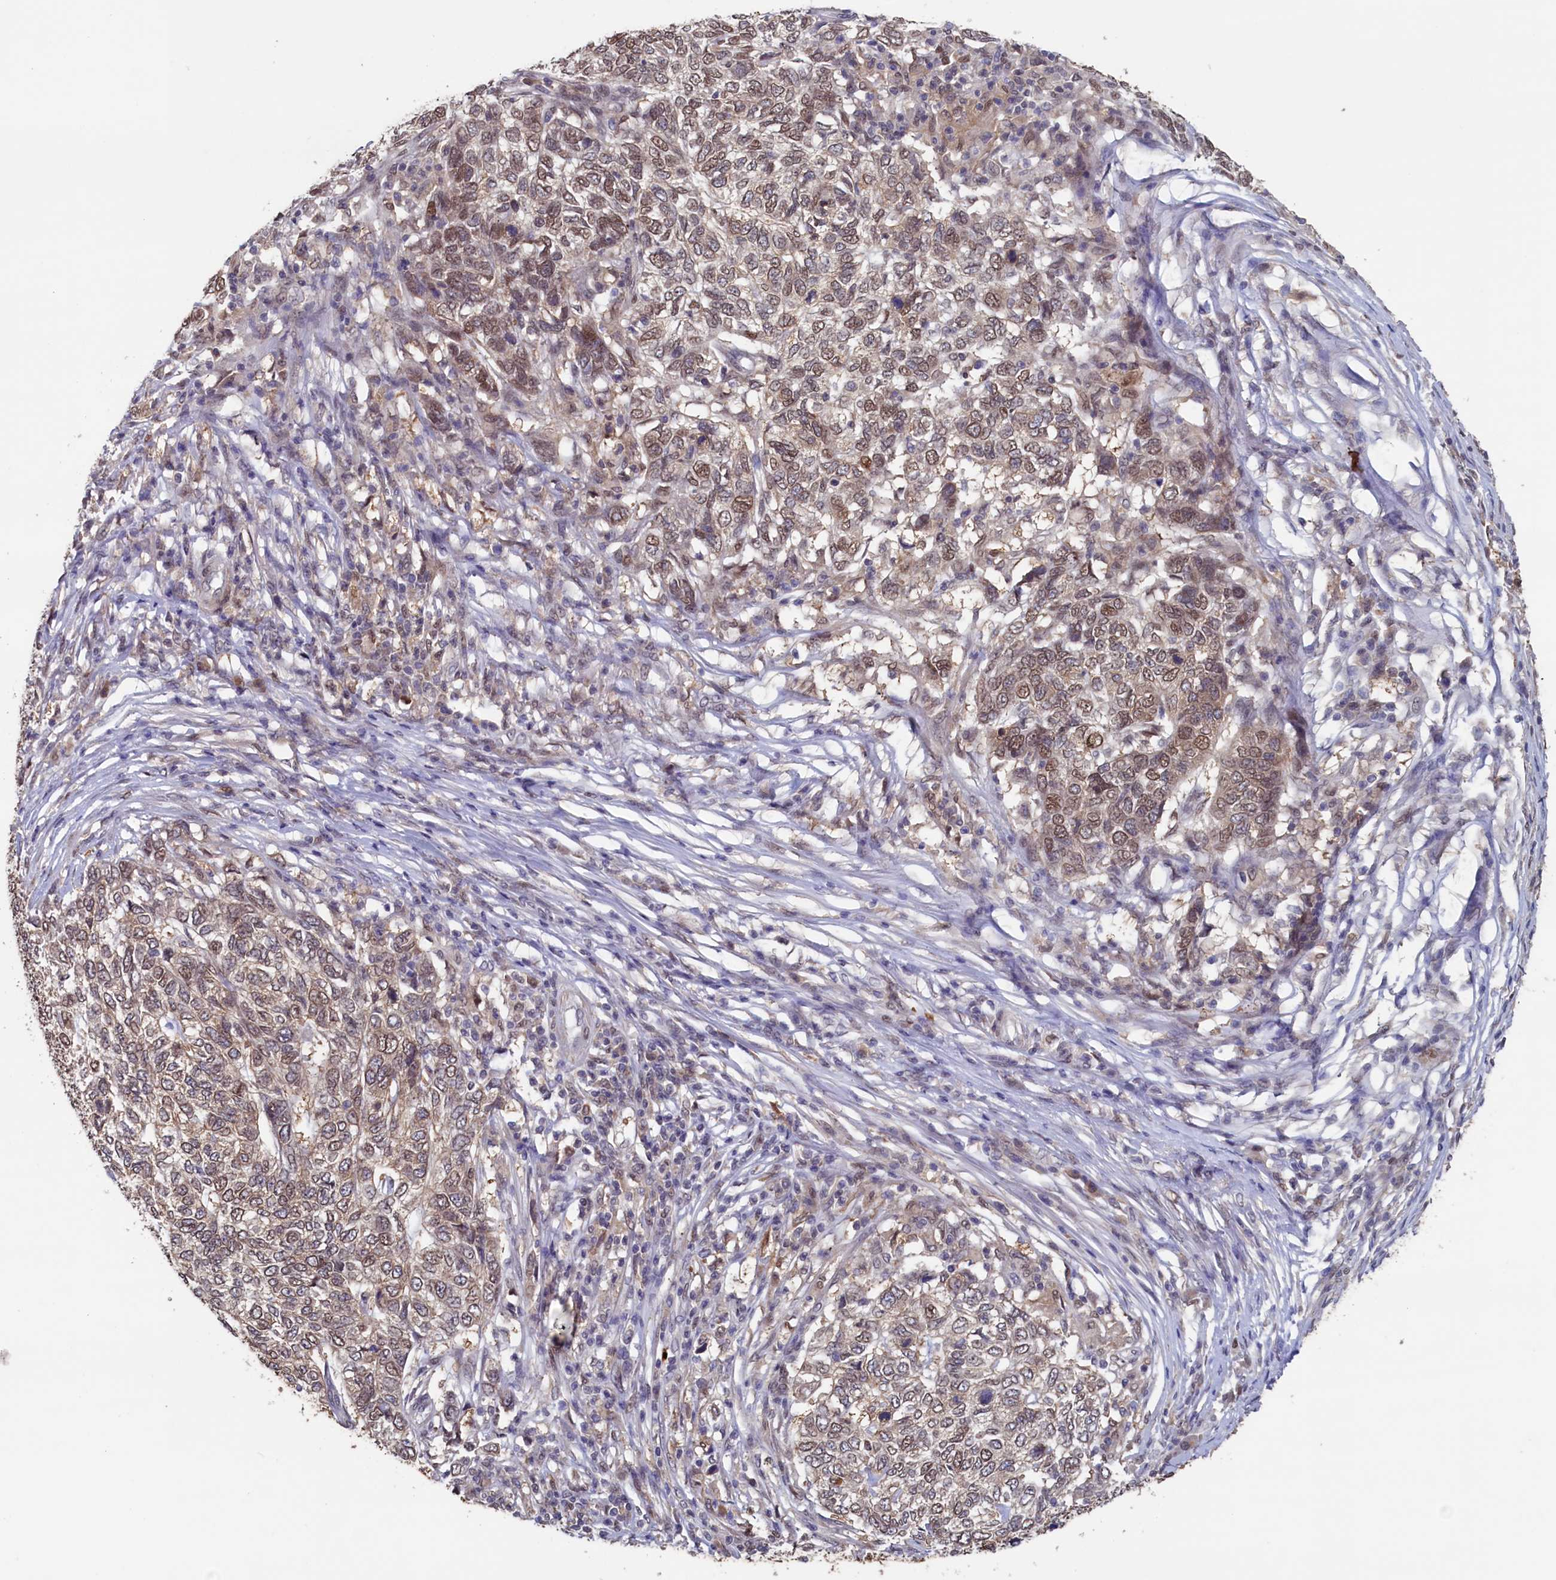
{"staining": {"intensity": "weak", "quantity": ">75%", "location": "nuclear"}, "tissue": "skin cancer", "cell_type": "Tumor cells", "image_type": "cancer", "snomed": [{"axis": "morphology", "description": "Basal cell carcinoma"}, {"axis": "topography", "description": "Skin"}], "caption": "Protein expression analysis of skin basal cell carcinoma demonstrates weak nuclear positivity in approximately >75% of tumor cells.", "gene": "AHCY", "patient": {"sex": "female", "age": 65}}